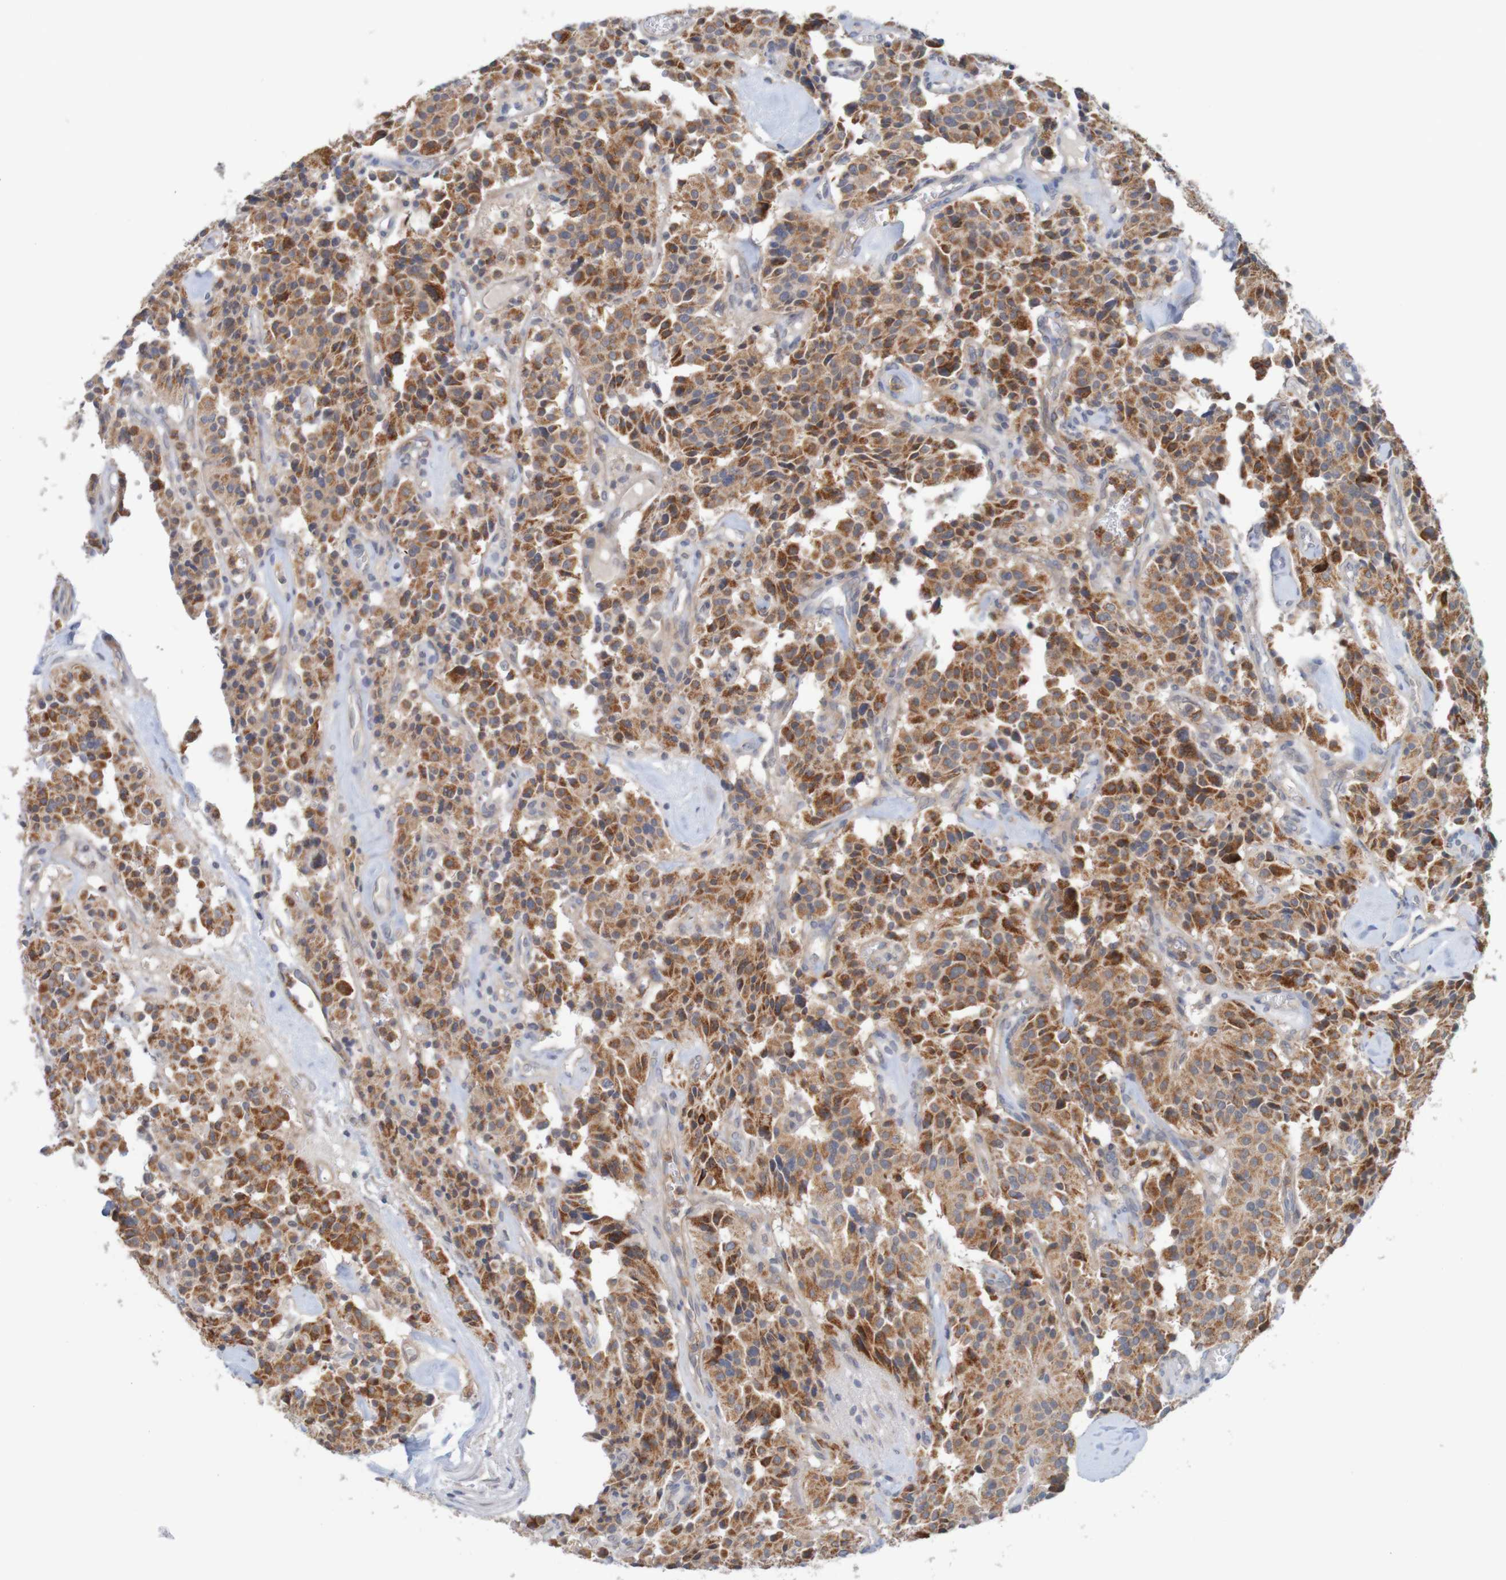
{"staining": {"intensity": "strong", "quantity": ">75%", "location": "cytoplasmic/membranous"}, "tissue": "carcinoid", "cell_type": "Tumor cells", "image_type": "cancer", "snomed": [{"axis": "morphology", "description": "Carcinoid, malignant, NOS"}, {"axis": "topography", "description": "Lung"}], "caption": "Immunohistochemical staining of carcinoid reveals high levels of strong cytoplasmic/membranous positivity in about >75% of tumor cells. The staining was performed using DAB (3,3'-diaminobenzidine) to visualize the protein expression in brown, while the nuclei were stained in blue with hematoxylin (Magnification: 20x).", "gene": "NAV2", "patient": {"sex": "male", "age": 30}}